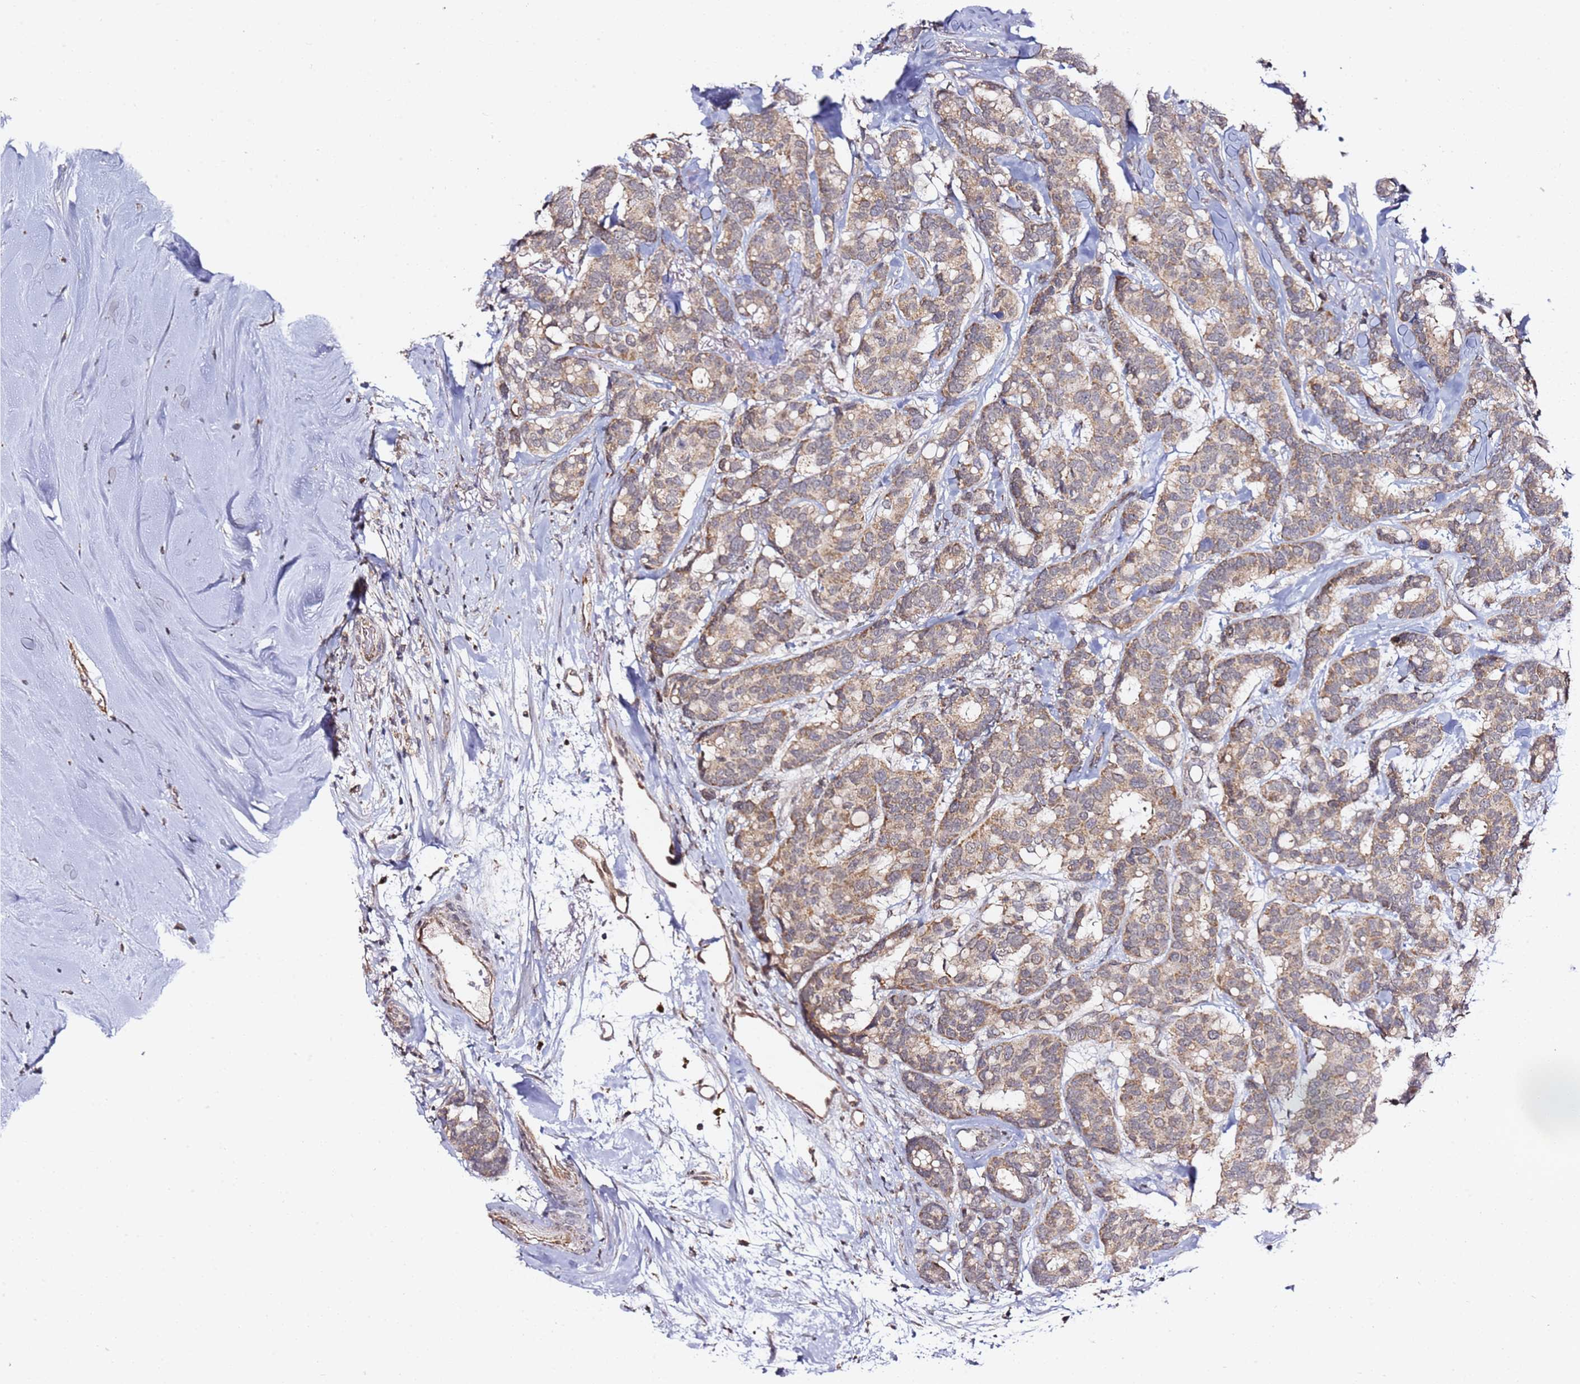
{"staining": {"intensity": "moderate", "quantity": "25%-75%", "location": "cytoplasmic/membranous"}, "tissue": "breast cancer", "cell_type": "Tumor cells", "image_type": "cancer", "snomed": [{"axis": "morphology", "description": "Duct carcinoma"}, {"axis": "topography", "description": "Breast"}], "caption": "IHC of infiltrating ductal carcinoma (breast) exhibits medium levels of moderate cytoplasmic/membranous expression in about 25%-75% of tumor cells. (IHC, brightfield microscopy, high magnification).", "gene": "TP53AIP1", "patient": {"sex": "female", "age": 87}}